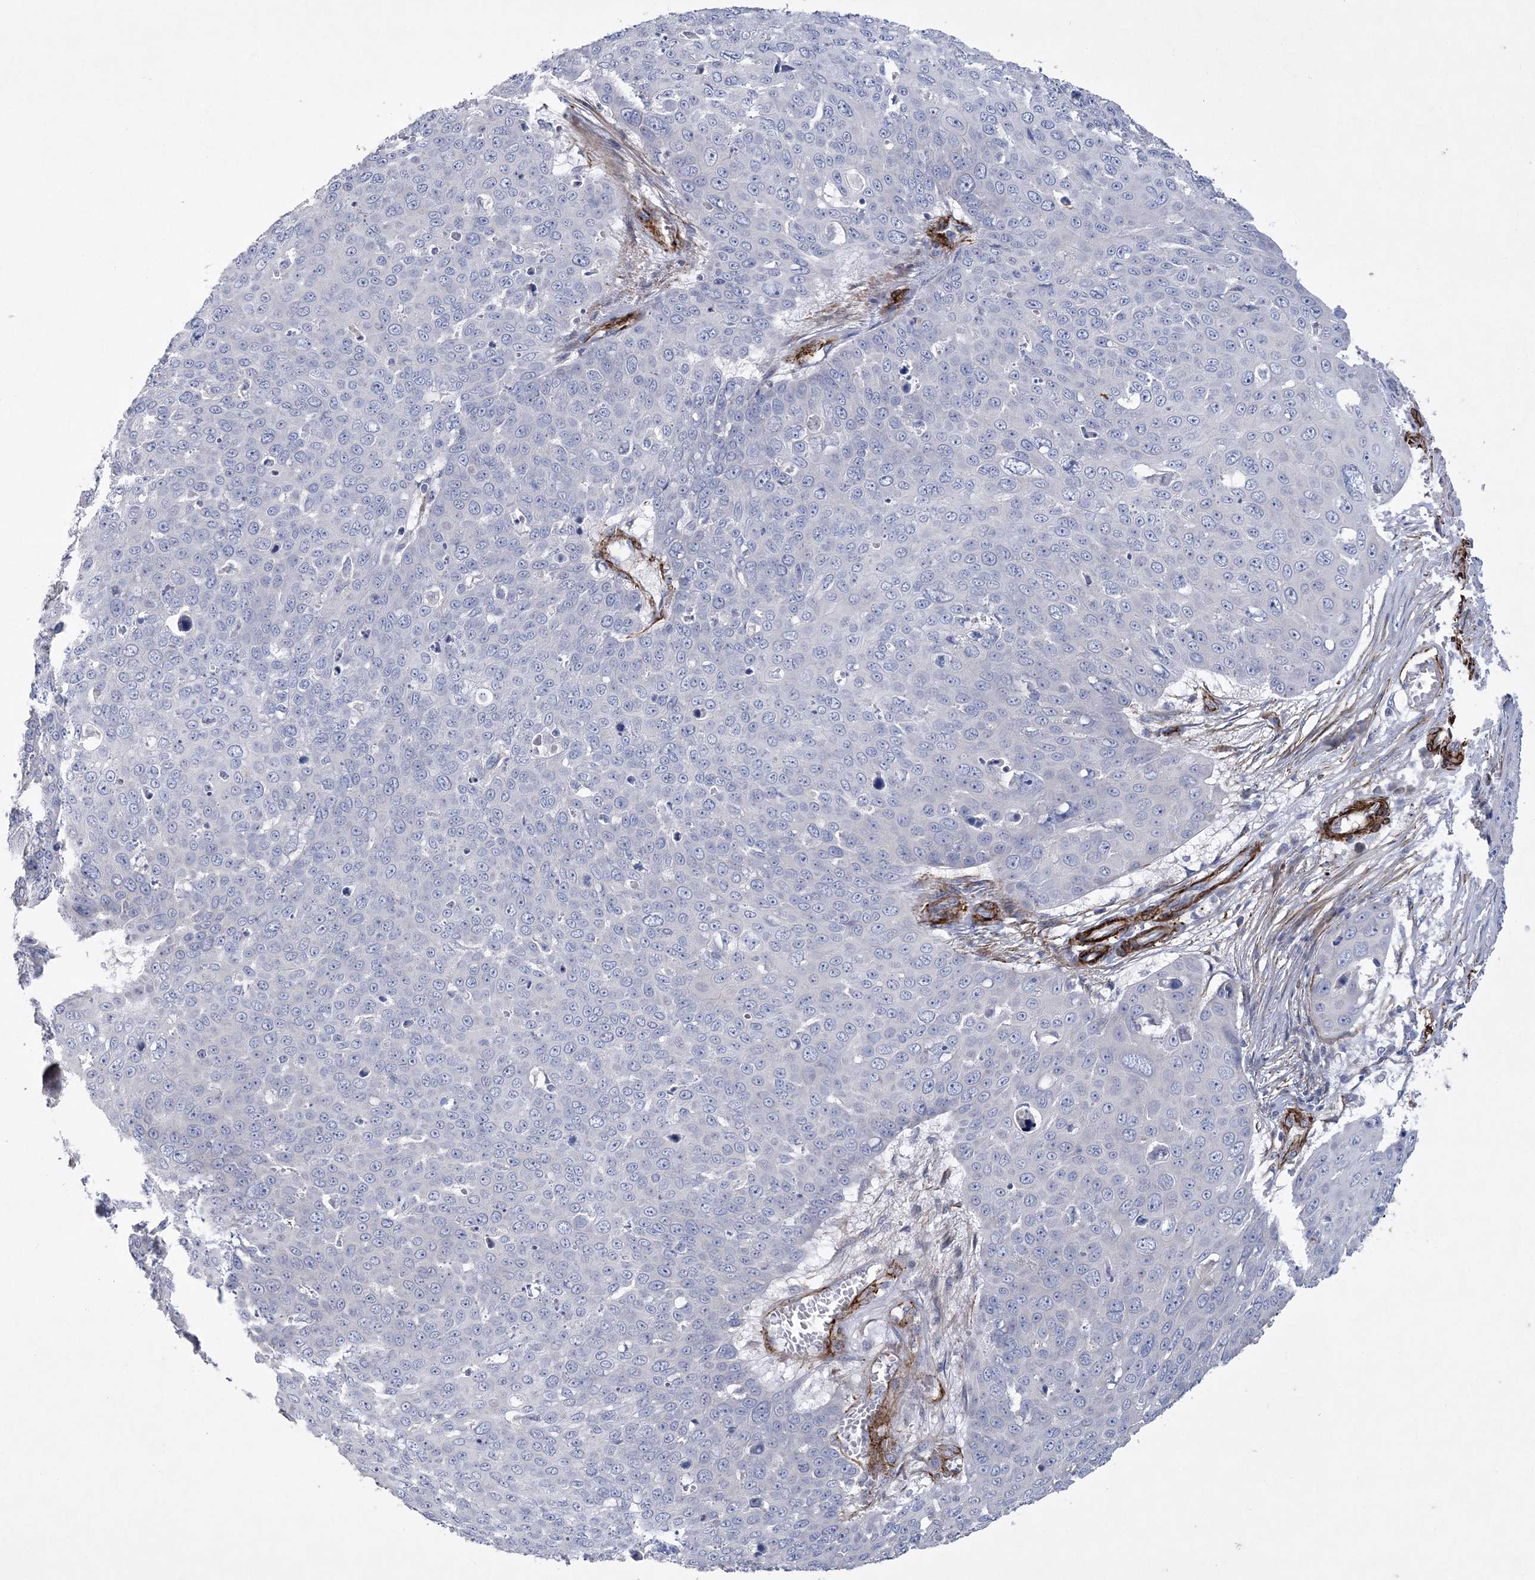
{"staining": {"intensity": "negative", "quantity": "none", "location": "none"}, "tissue": "skin cancer", "cell_type": "Tumor cells", "image_type": "cancer", "snomed": [{"axis": "morphology", "description": "Squamous cell carcinoma, NOS"}, {"axis": "topography", "description": "Skin"}], "caption": "Immunohistochemistry image of skin cancer (squamous cell carcinoma) stained for a protein (brown), which reveals no expression in tumor cells. (DAB immunohistochemistry (IHC) visualized using brightfield microscopy, high magnification).", "gene": "ARSJ", "patient": {"sex": "male", "age": 71}}